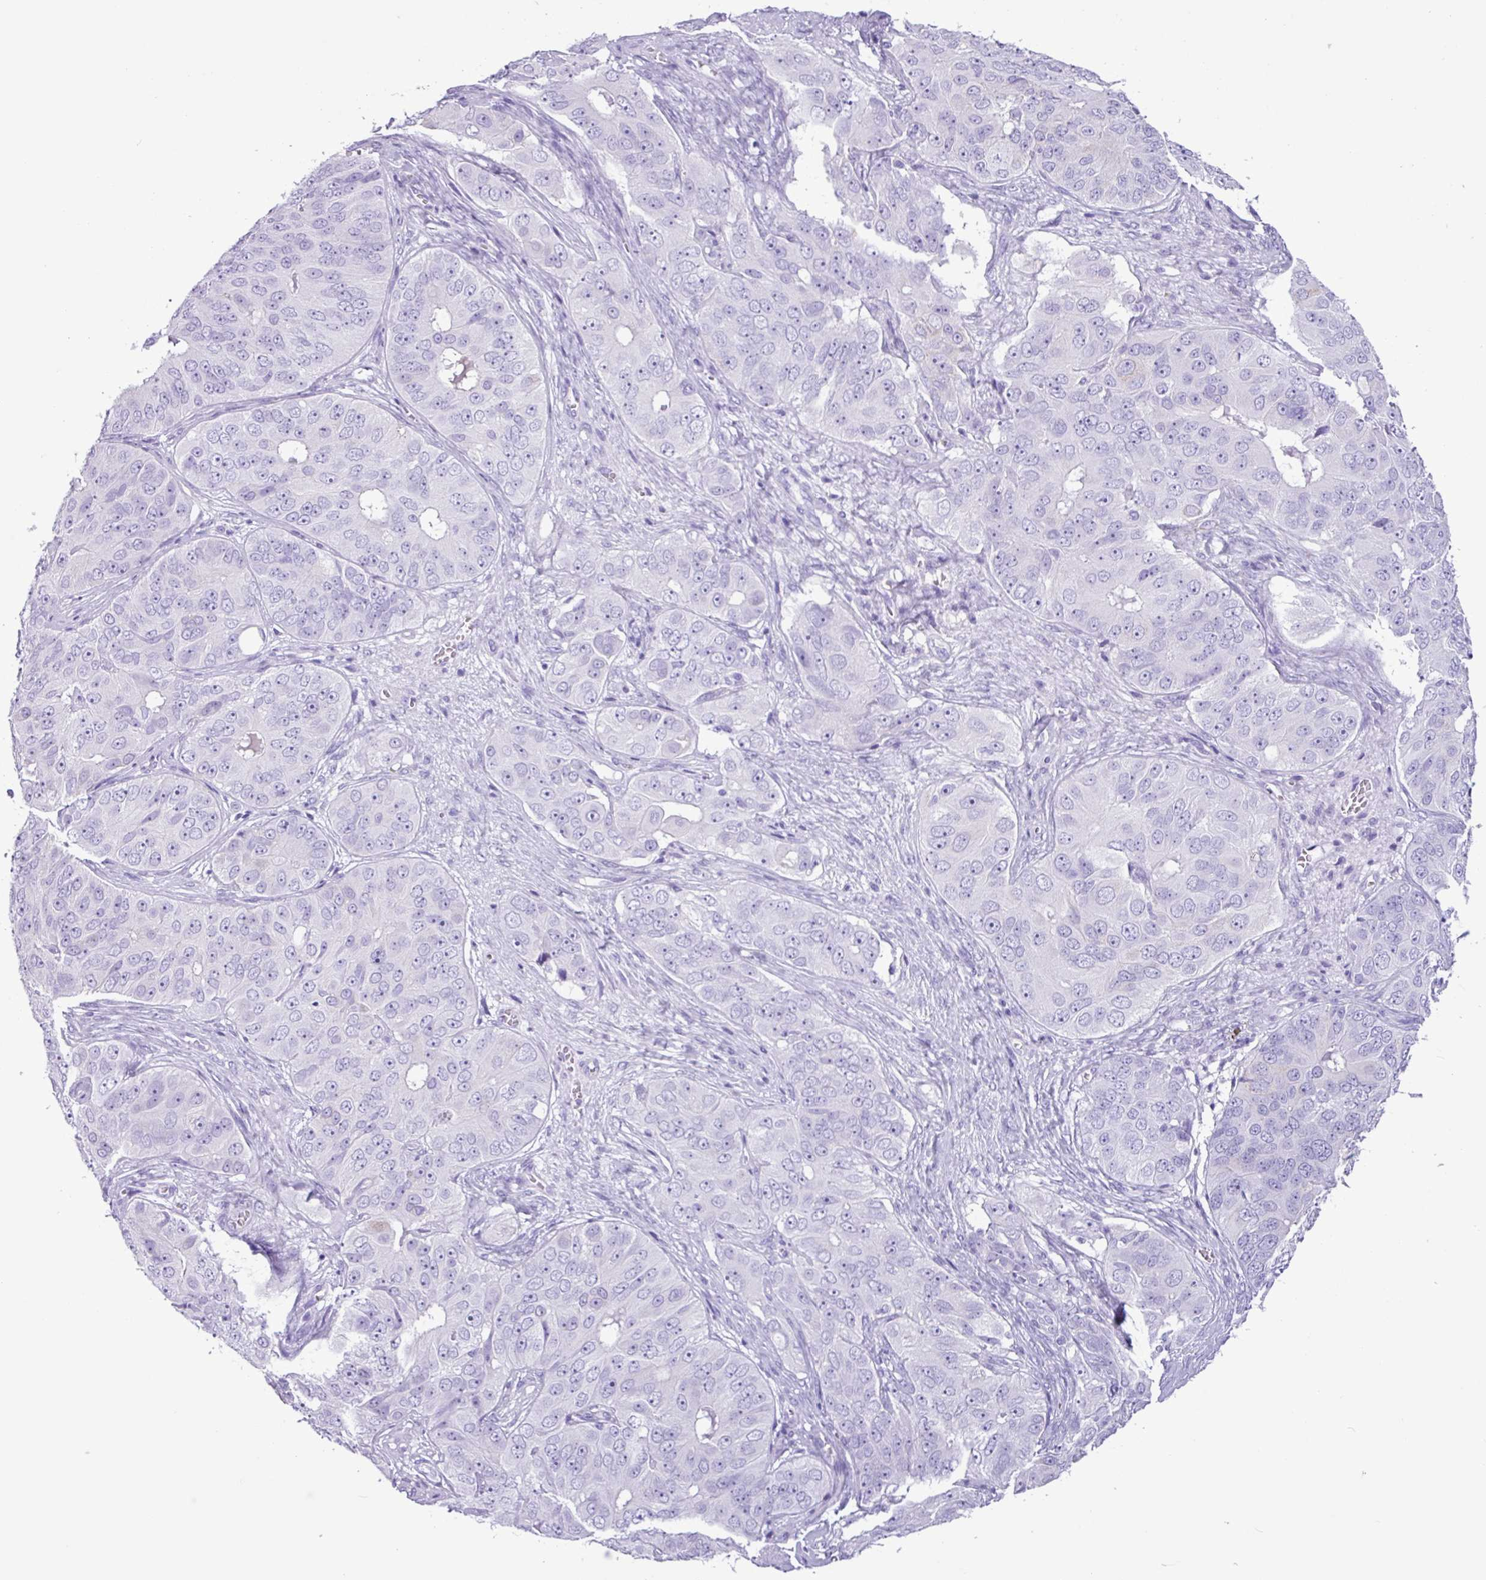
{"staining": {"intensity": "negative", "quantity": "none", "location": "none"}, "tissue": "ovarian cancer", "cell_type": "Tumor cells", "image_type": "cancer", "snomed": [{"axis": "morphology", "description": "Carcinoma, endometroid"}, {"axis": "topography", "description": "Ovary"}], "caption": "Histopathology image shows no significant protein staining in tumor cells of ovarian endometroid carcinoma.", "gene": "CKMT2", "patient": {"sex": "female", "age": 51}}